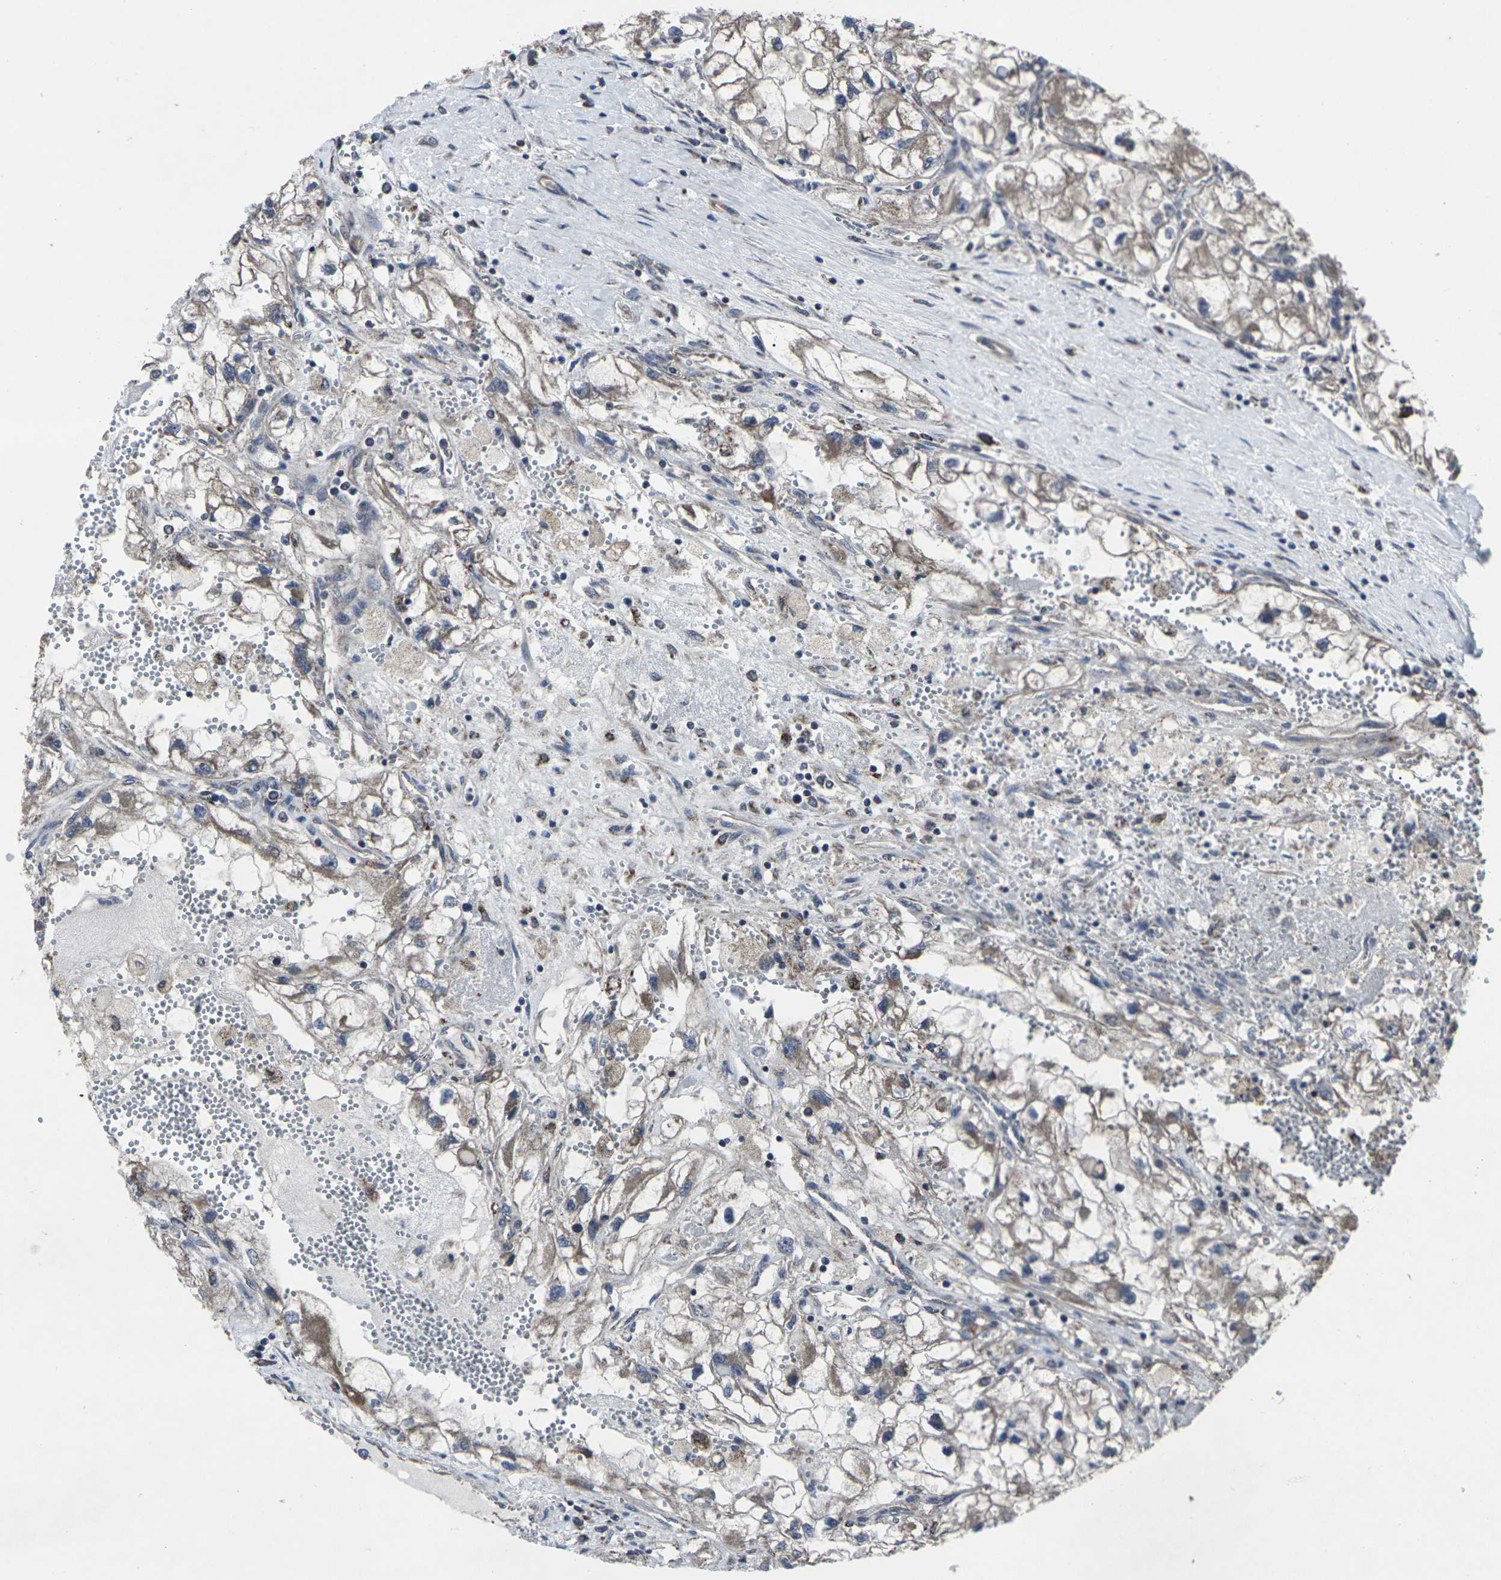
{"staining": {"intensity": "weak", "quantity": ">75%", "location": "cytoplasmic/membranous"}, "tissue": "renal cancer", "cell_type": "Tumor cells", "image_type": "cancer", "snomed": [{"axis": "morphology", "description": "Adenocarcinoma, NOS"}, {"axis": "topography", "description": "Kidney"}], "caption": "Immunohistochemistry (IHC) (DAB) staining of human renal cancer demonstrates weak cytoplasmic/membranous protein expression in about >75% of tumor cells.", "gene": "MAPKAPK2", "patient": {"sex": "female", "age": 70}}